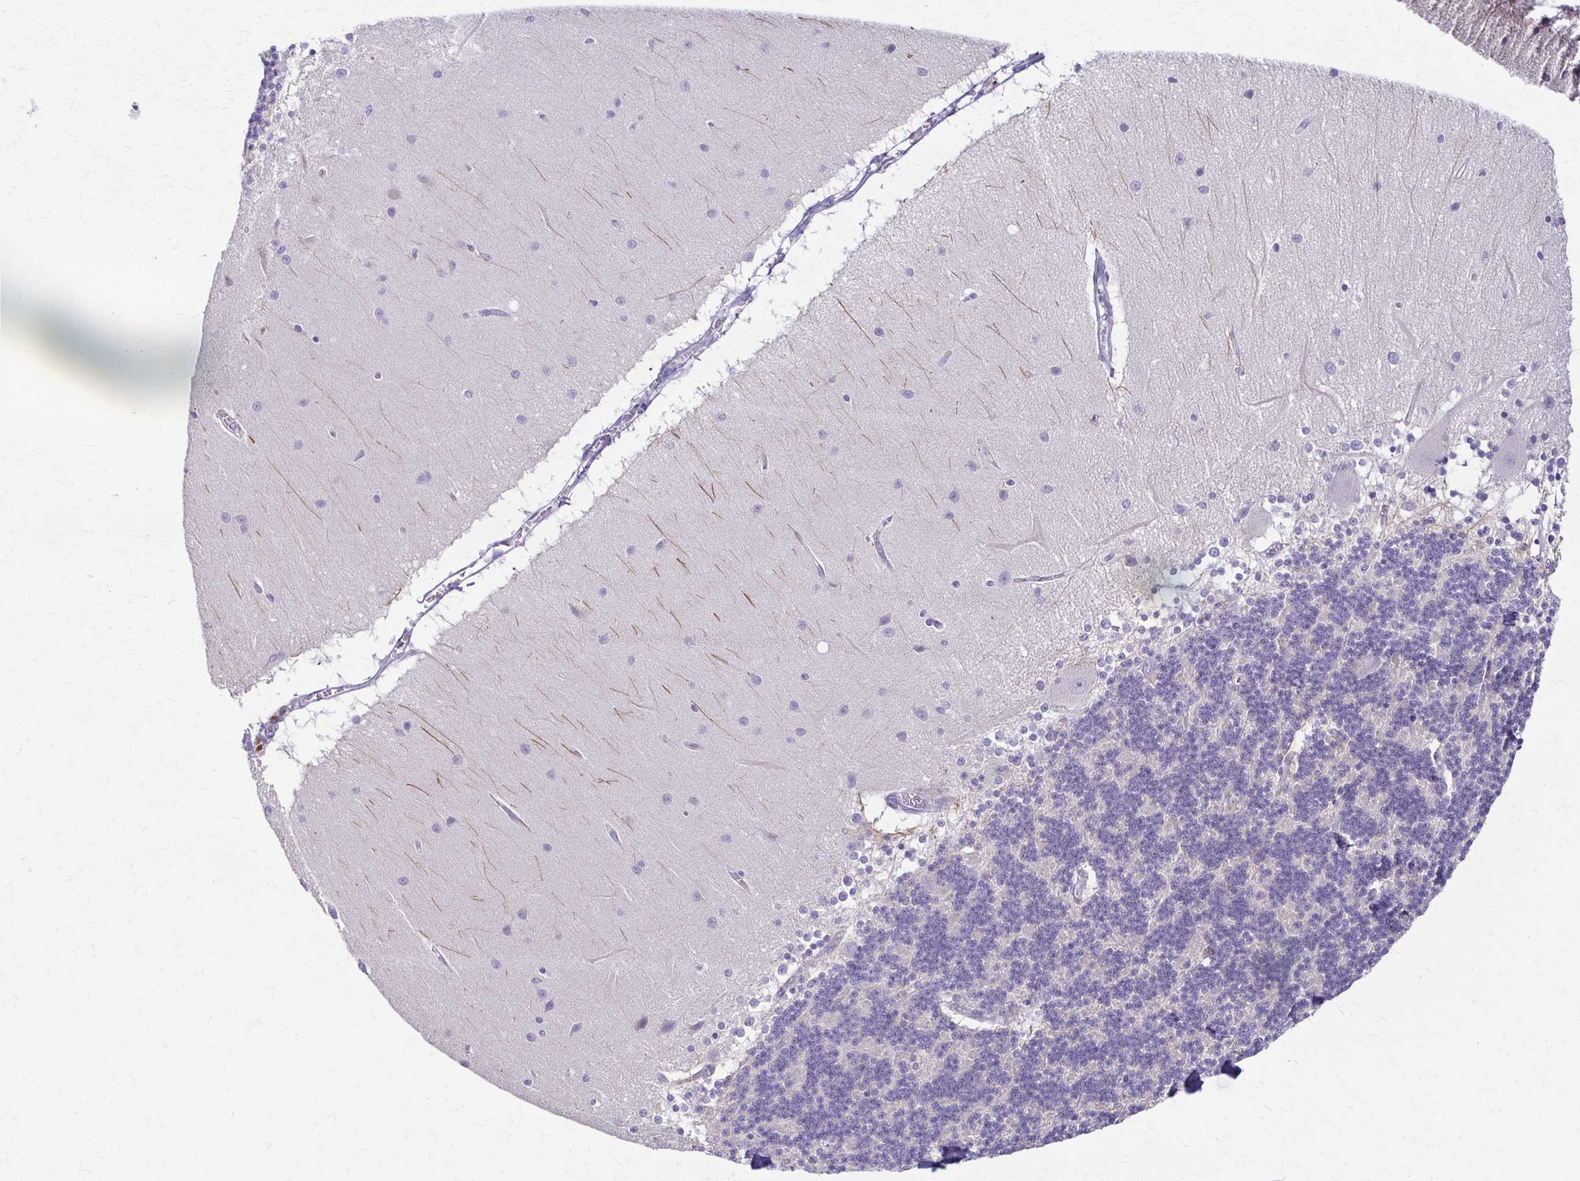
{"staining": {"intensity": "negative", "quantity": "none", "location": "none"}, "tissue": "cerebellum", "cell_type": "Cells in granular layer", "image_type": "normal", "snomed": [{"axis": "morphology", "description": "Normal tissue, NOS"}, {"axis": "topography", "description": "Cerebellum"}], "caption": "DAB immunohistochemical staining of unremarkable cerebellum displays no significant expression in cells in granular layer.", "gene": "PIK3AP1", "patient": {"sex": "female", "age": 54}}